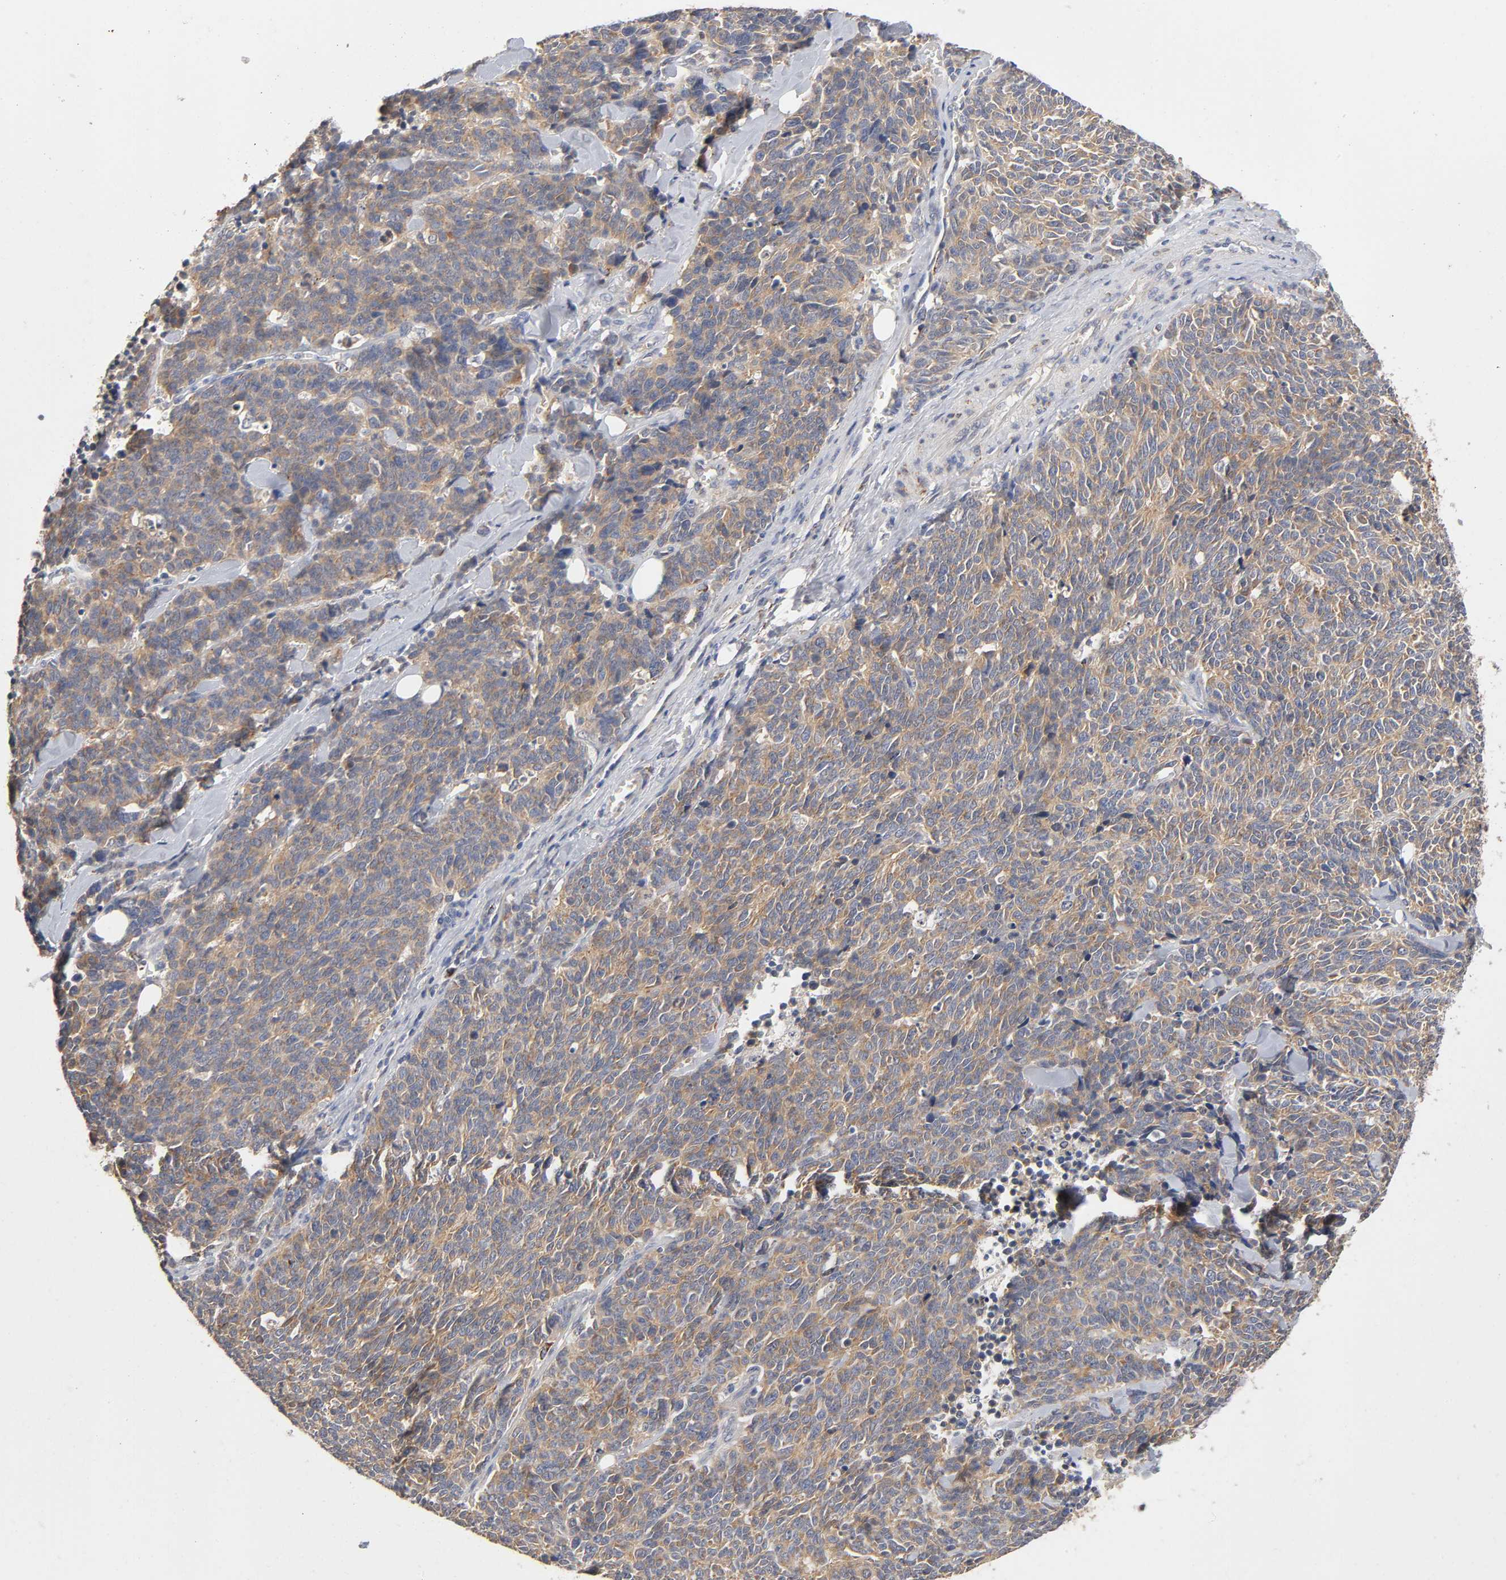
{"staining": {"intensity": "moderate", "quantity": ">75%", "location": "cytoplasmic/membranous"}, "tissue": "lung cancer", "cell_type": "Tumor cells", "image_type": "cancer", "snomed": [{"axis": "morphology", "description": "Neoplasm, malignant, NOS"}, {"axis": "topography", "description": "Lung"}], "caption": "There is medium levels of moderate cytoplasmic/membranous expression in tumor cells of lung cancer (malignant neoplasm), as demonstrated by immunohistochemical staining (brown color).", "gene": "ISG15", "patient": {"sex": "female", "age": 58}}